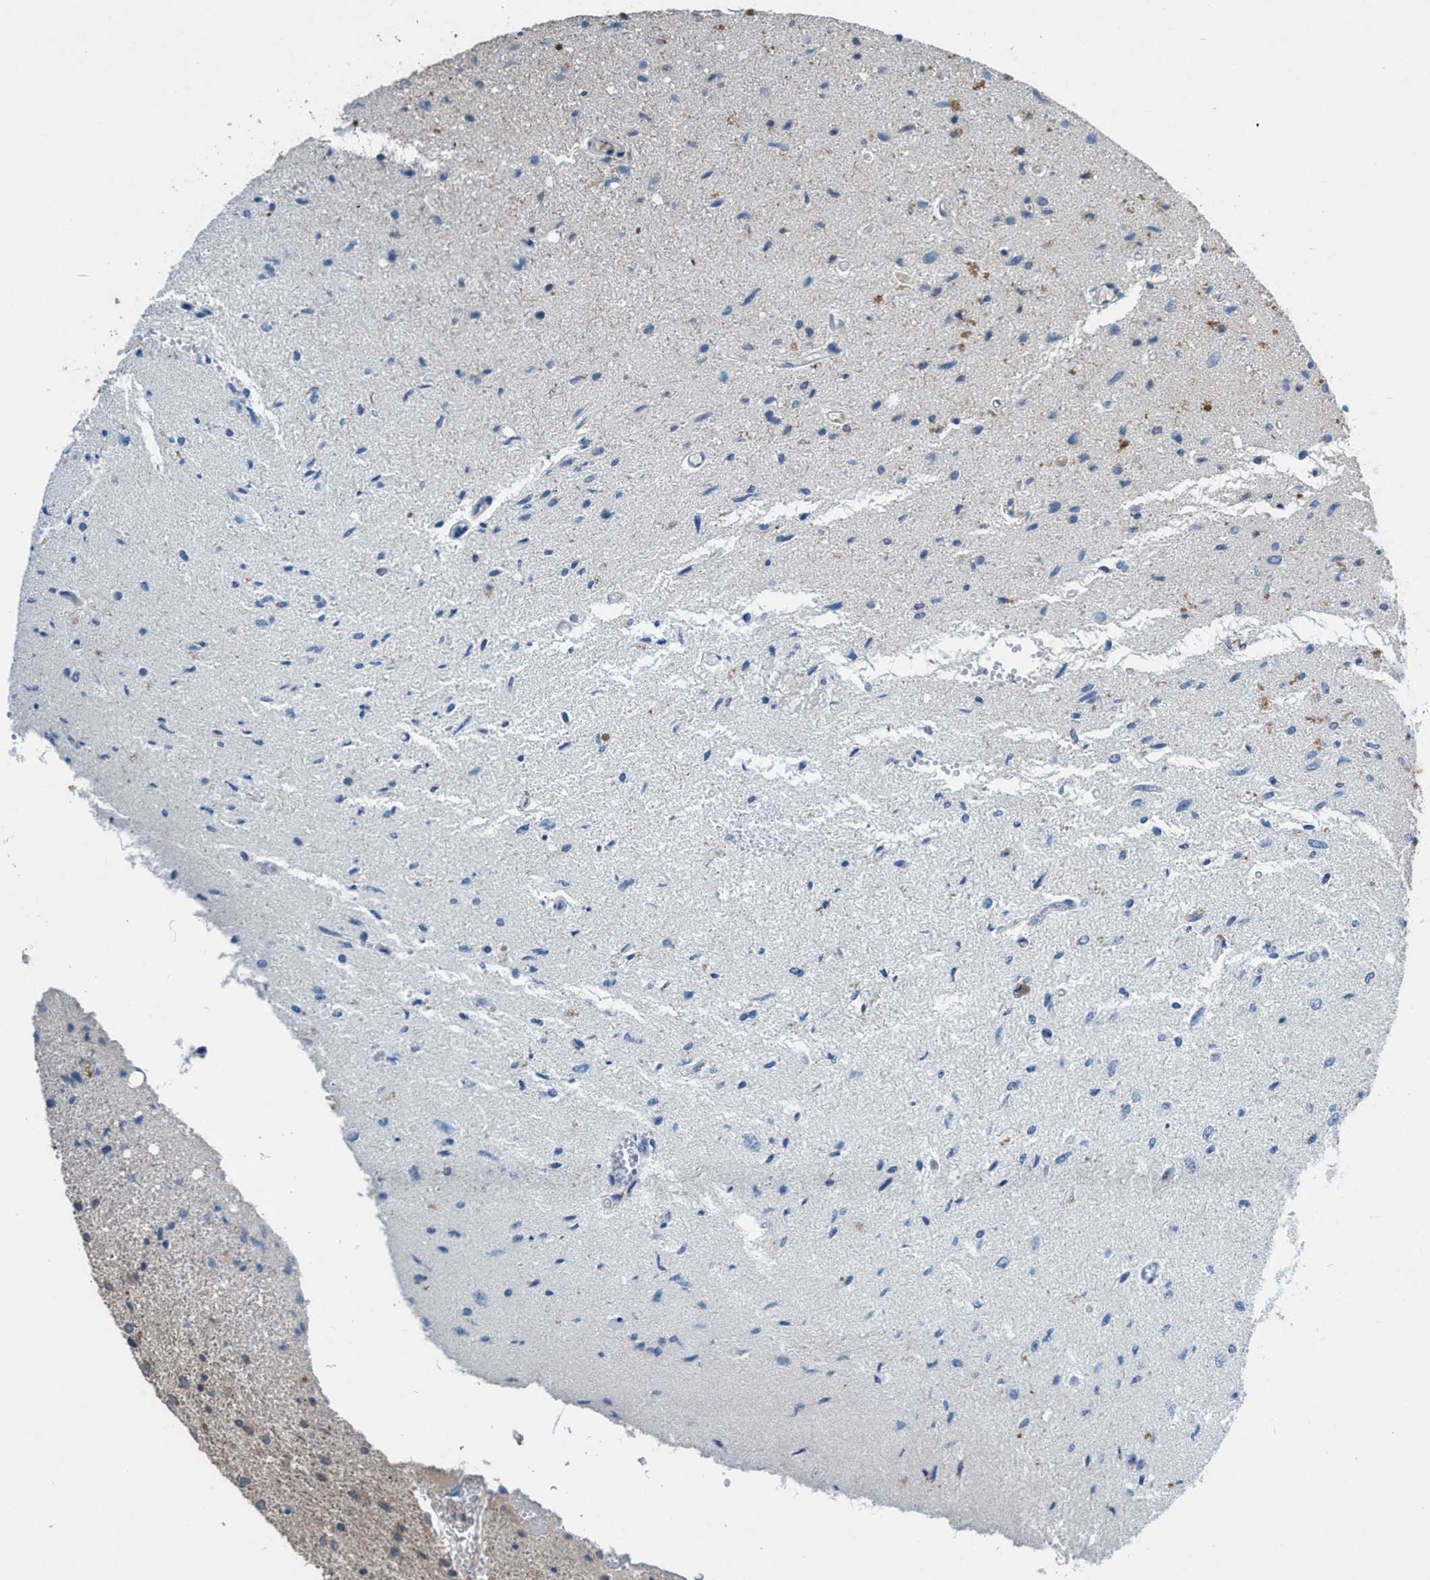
{"staining": {"intensity": "weak", "quantity": "<25%", "location": "cytoplasmic/membranous"}, "tissue": "glioma", "cell_type": "Tumor cells", "image_type": "cancer", "snomed": [{"axis": "morphology", "description": "Glioma, malignant, Low grade"}, {"axis": "topography", "description": "Brain"}], "caption": "A micrograph of human glioma is negative for staining in tumor cells.", "gene": "NISCH", "patient": {"sex": "male", "age": 77}}